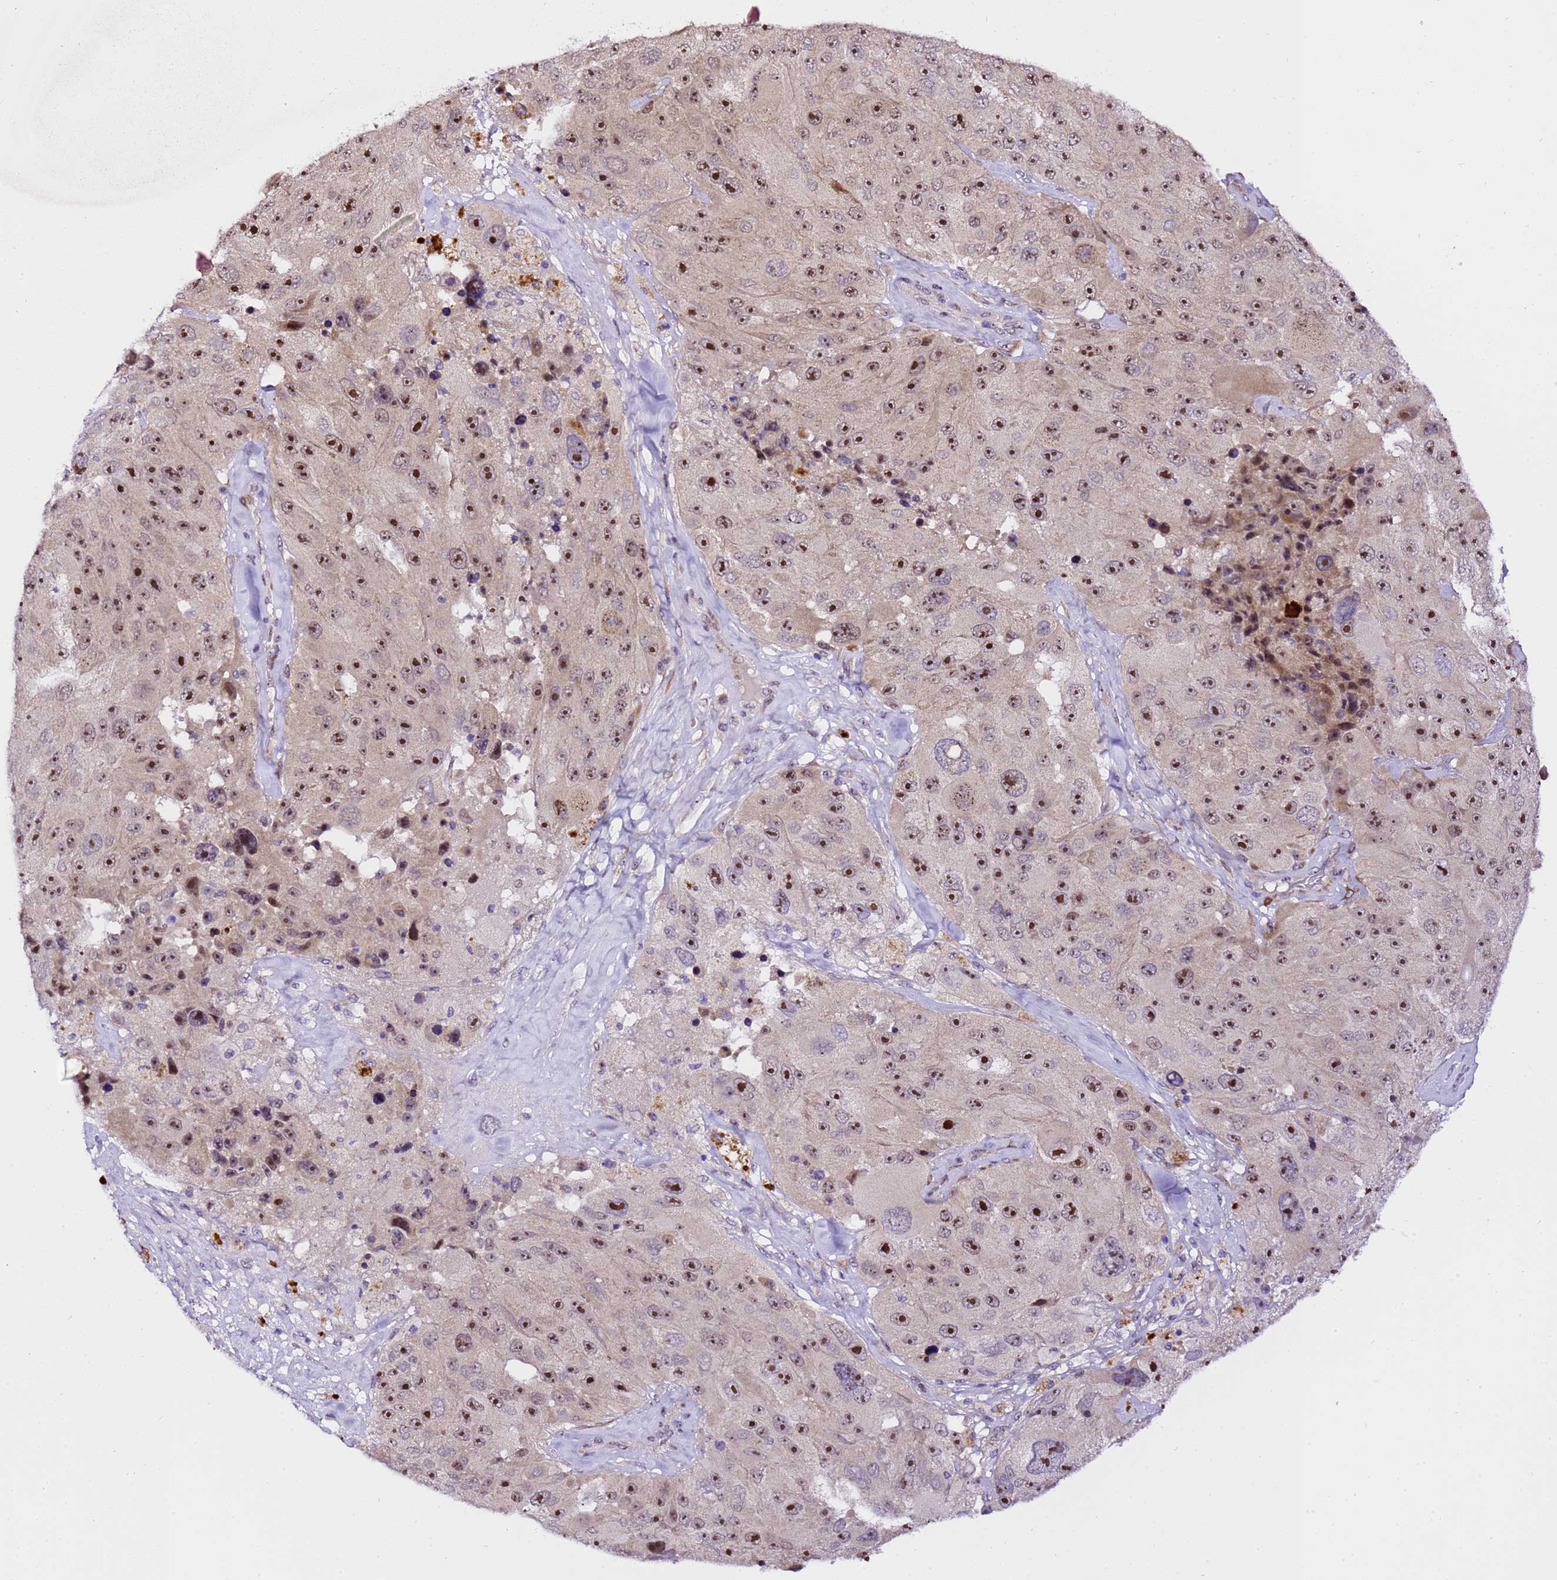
{"staining": {"intensity": "moderate", "quantity": ">75%", "location": "nuclear"}, "tissue": "melanoma", "cell_type": "Tumor cells", "image_type": "cancer", "snomed": [{"axis": "morphology", "description": "Malignant melanoma, Metastatic site"}, {"axis": "topography", "description": "Lymph node"}], "caption": "This is a micrograph of immunohistochemistry (IHC) staining of malignant melanoma (metastatic site), which shows moderate expression in the nuclear of tumor cells.", "gene": "SLX4IP", "patient": {"sex": "male", "age": 62}}